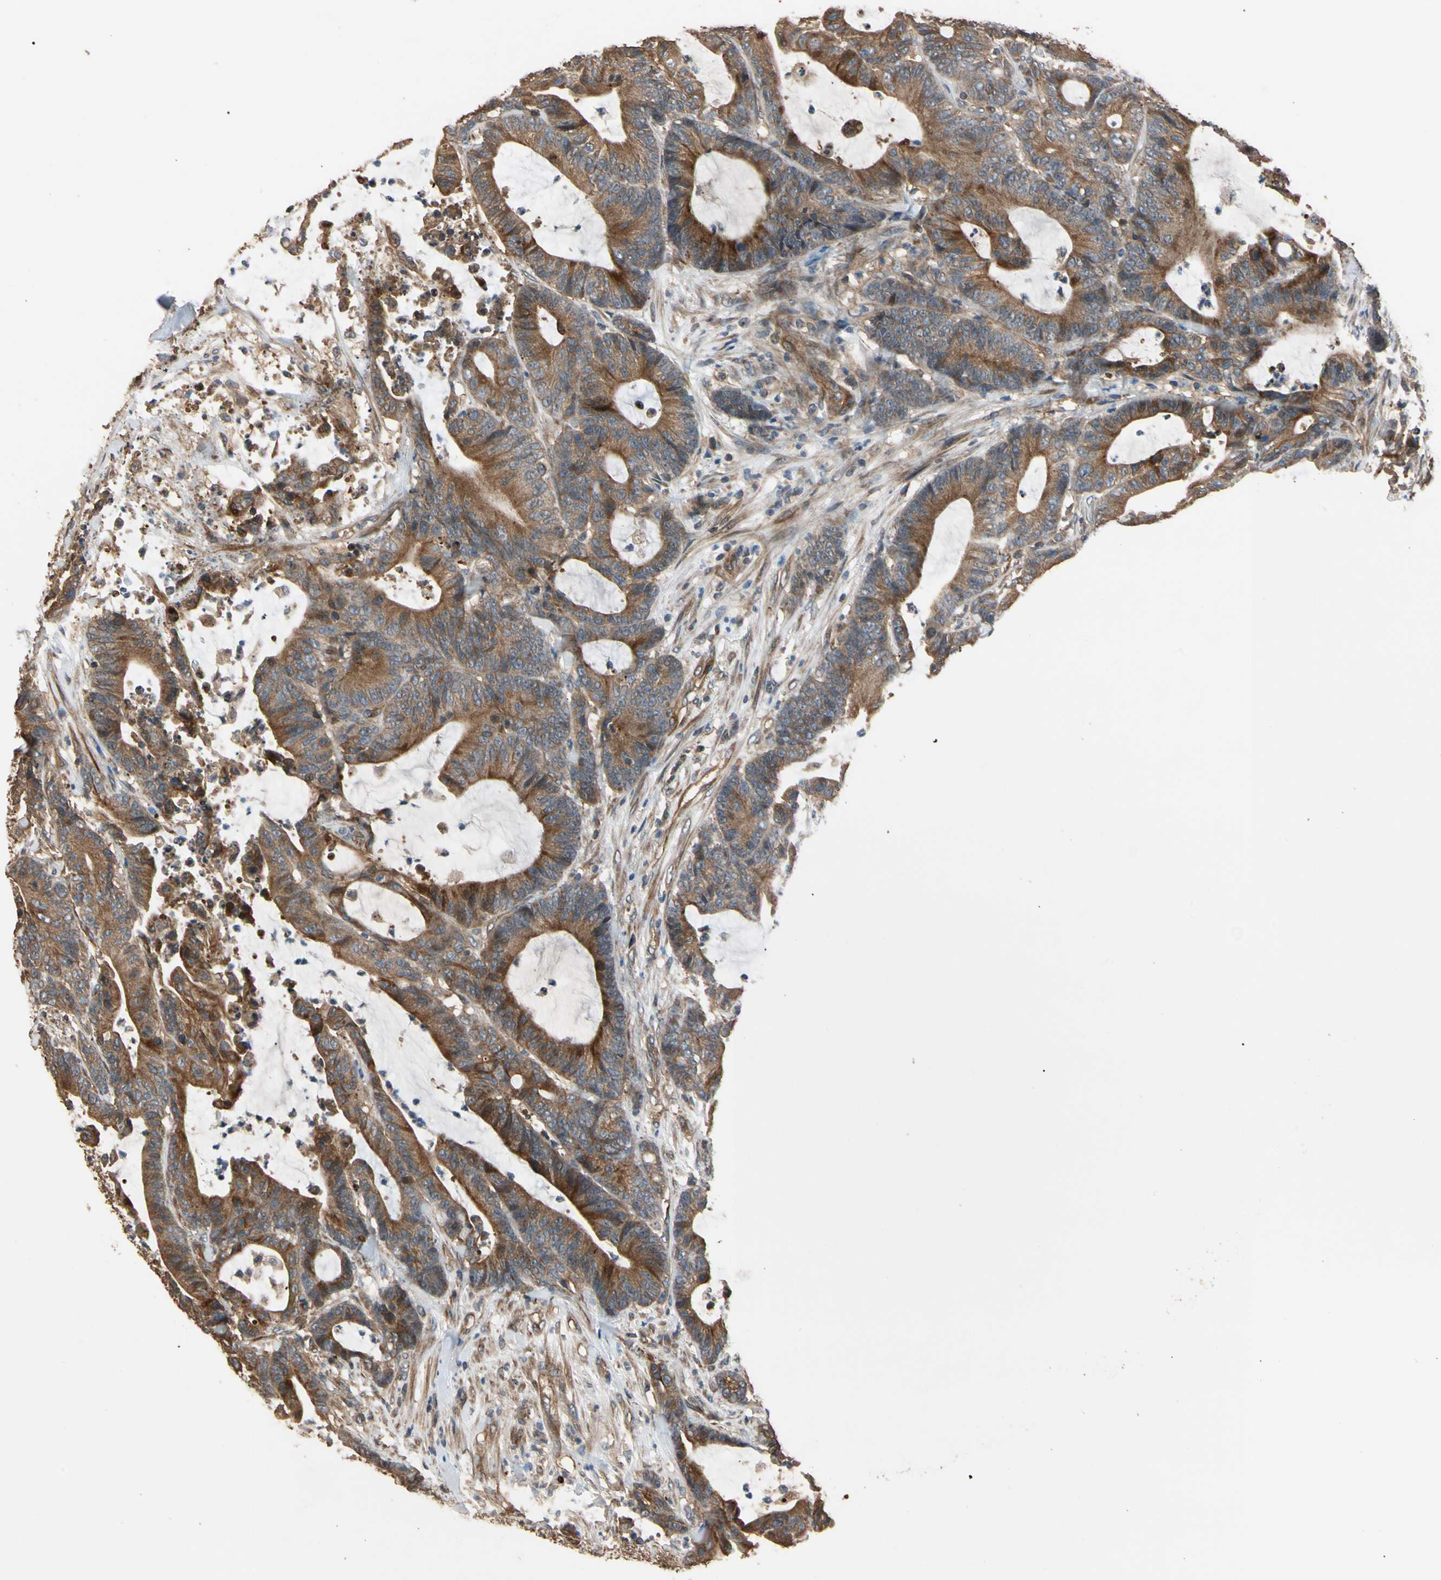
{"staining": {"intensity": "strong", "quantity": ">75%", "location": "cytoplasmic/membranous"}, "tissue": "colorectal cancer", "cell_type": "Tumor cells", "image_type": "cancer", "snomed": [{"axis": "morphology", "description": "Adenocarcinoma, NOS"}, {"axis": "topography", "description": "Colon"}], "caption": "The immunohistochemical stain highlights strong cytoplasmic/membranous expression in tumor cells of adenocarcinoma (colorectal) tissue. The protein of interest is shown in brown color, while the nuclei are stained blue.", "gene": "MGRN1", "patient": {"sex": "female", "age": 84}}